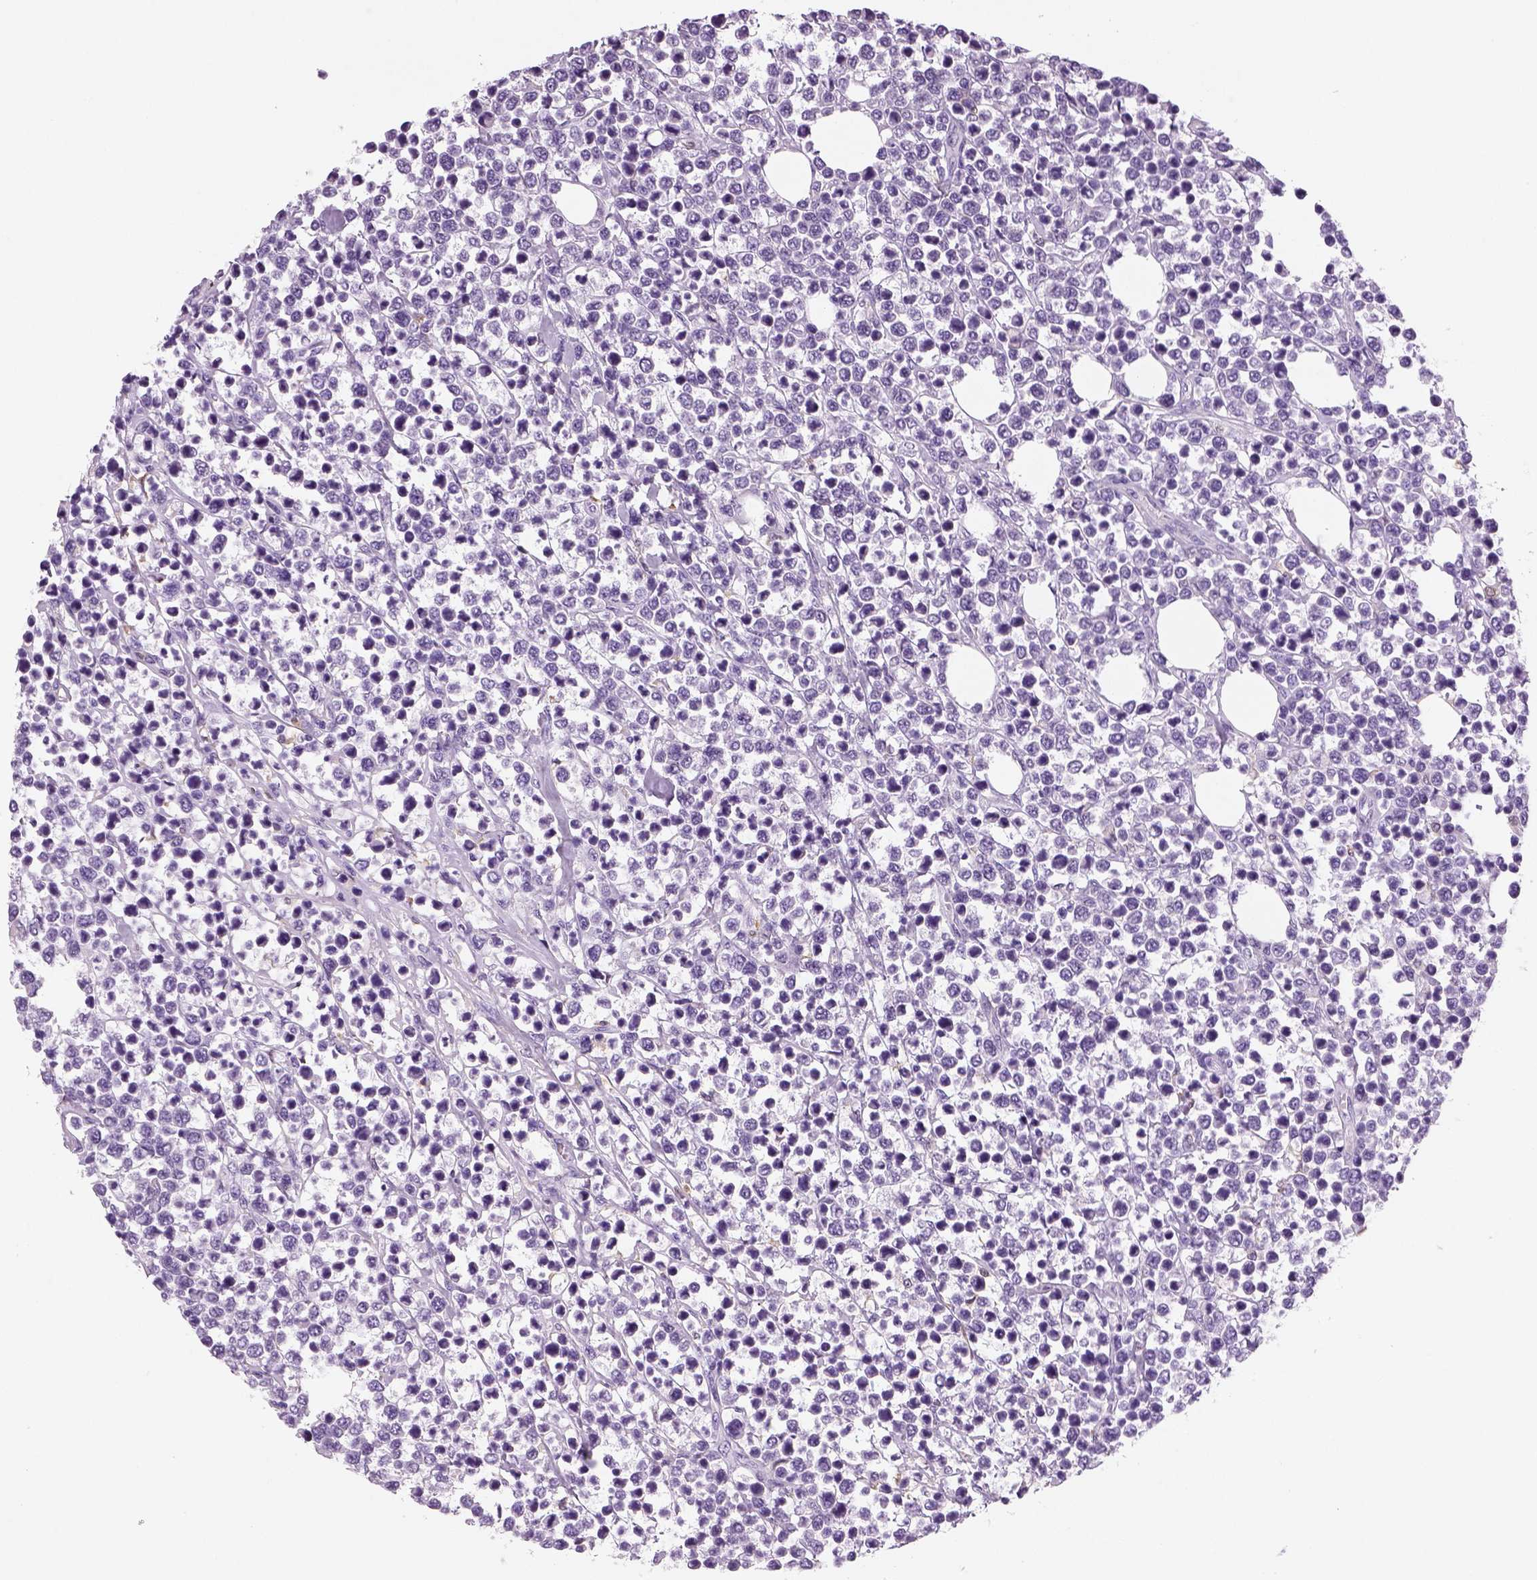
{"staining": {"intensity": "negative", "quantity": "none", "location": "none"}, "tissue": "lymphoma", "cell_type": "Tumor cells", "image_type": "cancer", "snomed": [{"axis": "morphology", "description": "Malignant lymphoma, non-Hodgkin's type, High grade"}, {"axis": "topography", "description": "Soft tissue"}], "caption": "Human high-grade malignant lymphoma, non-Hodgkin's type stained for a protein using IHC demonstrates no positivity in tumor cells.", "gene": "NECAB2", "patient": {"sex": "female", "age": 56}}